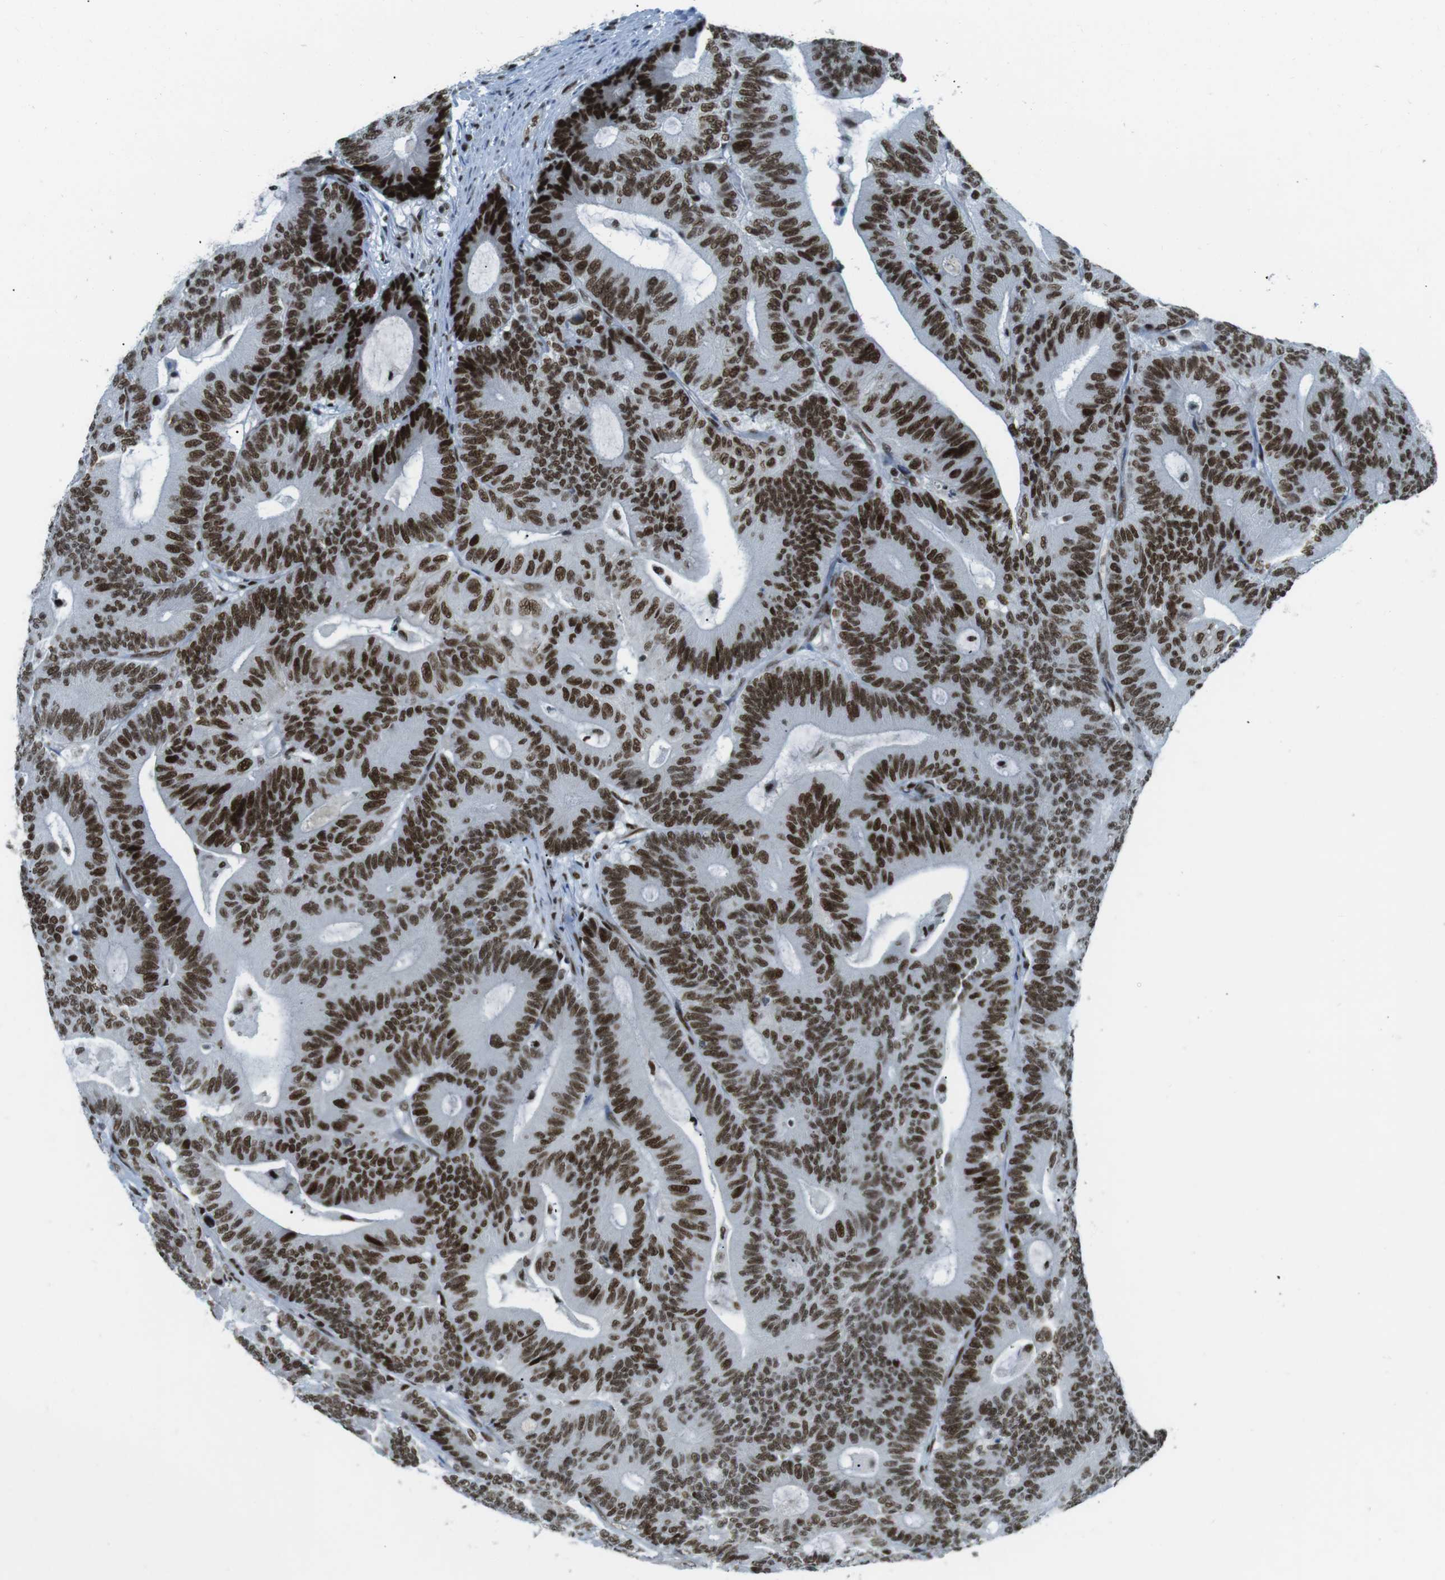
{"staining": {"intensity": "strong", "quantity": ">75%", "location": "nuclear"}, "tissue": "colorectal cancer", "cell_type": "Tumor cells", "image_type": "cancer", "snomed": [{"axis": "morphology", "description": "Adenocarcinoma, NOS"}, {"axis": "topography", "description": "Colon"}], "caption": "Immunohistochemical staining of human colorectal cancer shows high levels of strong nuclear staining in approximately >75% of tumor cells.", "gene": "ARID1A", "patient": {"sex": "female", "age": 84}}